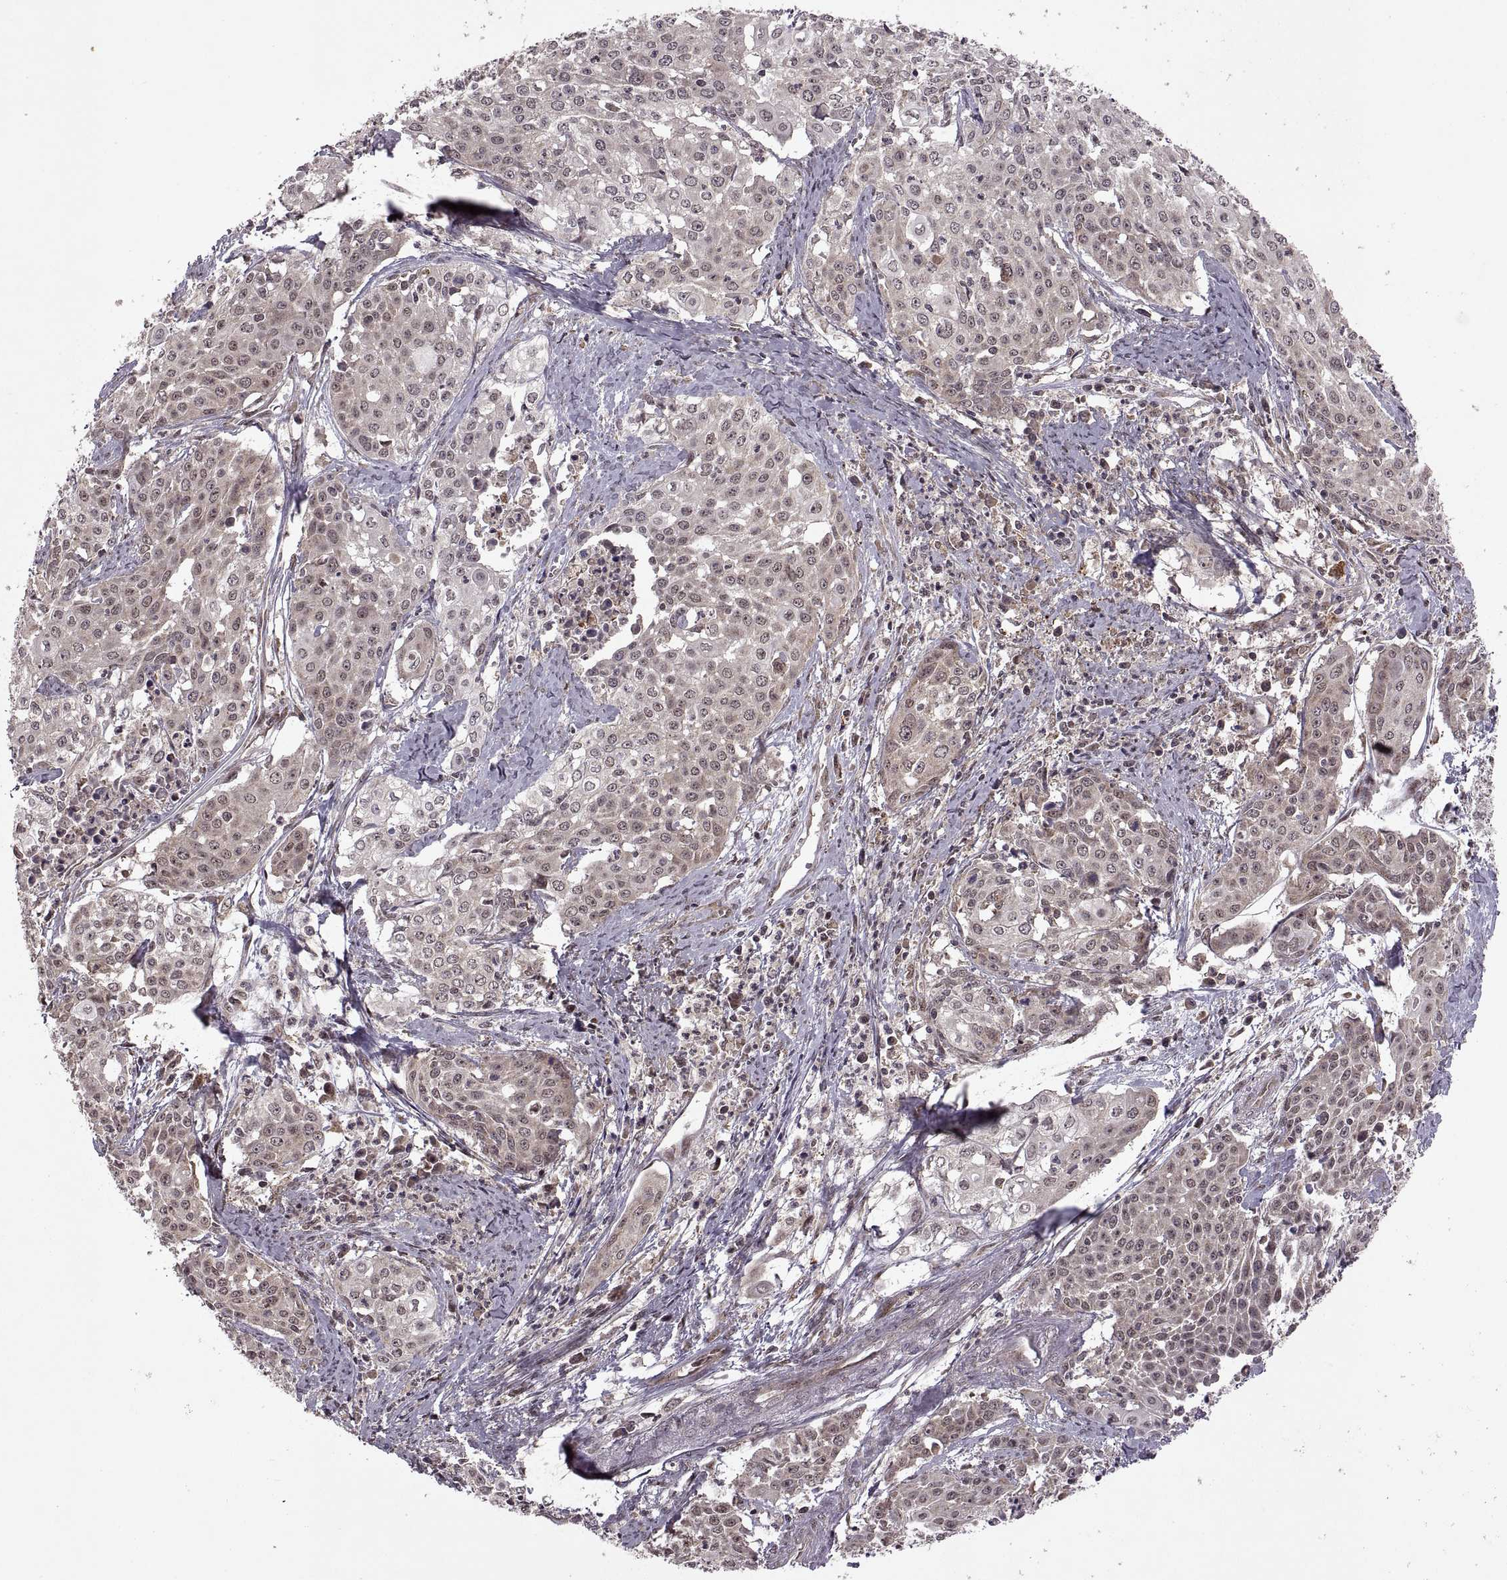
{"staining": {"intensity": "negative", "quantity": "none", "location": "none"}, "tissue": "cervical cancer", "cell_type": "Tumor cells", "image_type": "cancer", "snomed": [{"axis": "morphology", "description": "Squamous cell carcinoma, NOS"}, {"axis": "topography", "description": "Cervix"}], "caption": "Tumor cells show no significant staining in cervical cancer.", "gene": "PTOV1", "patient": {"sex": "female", "age": 39}}